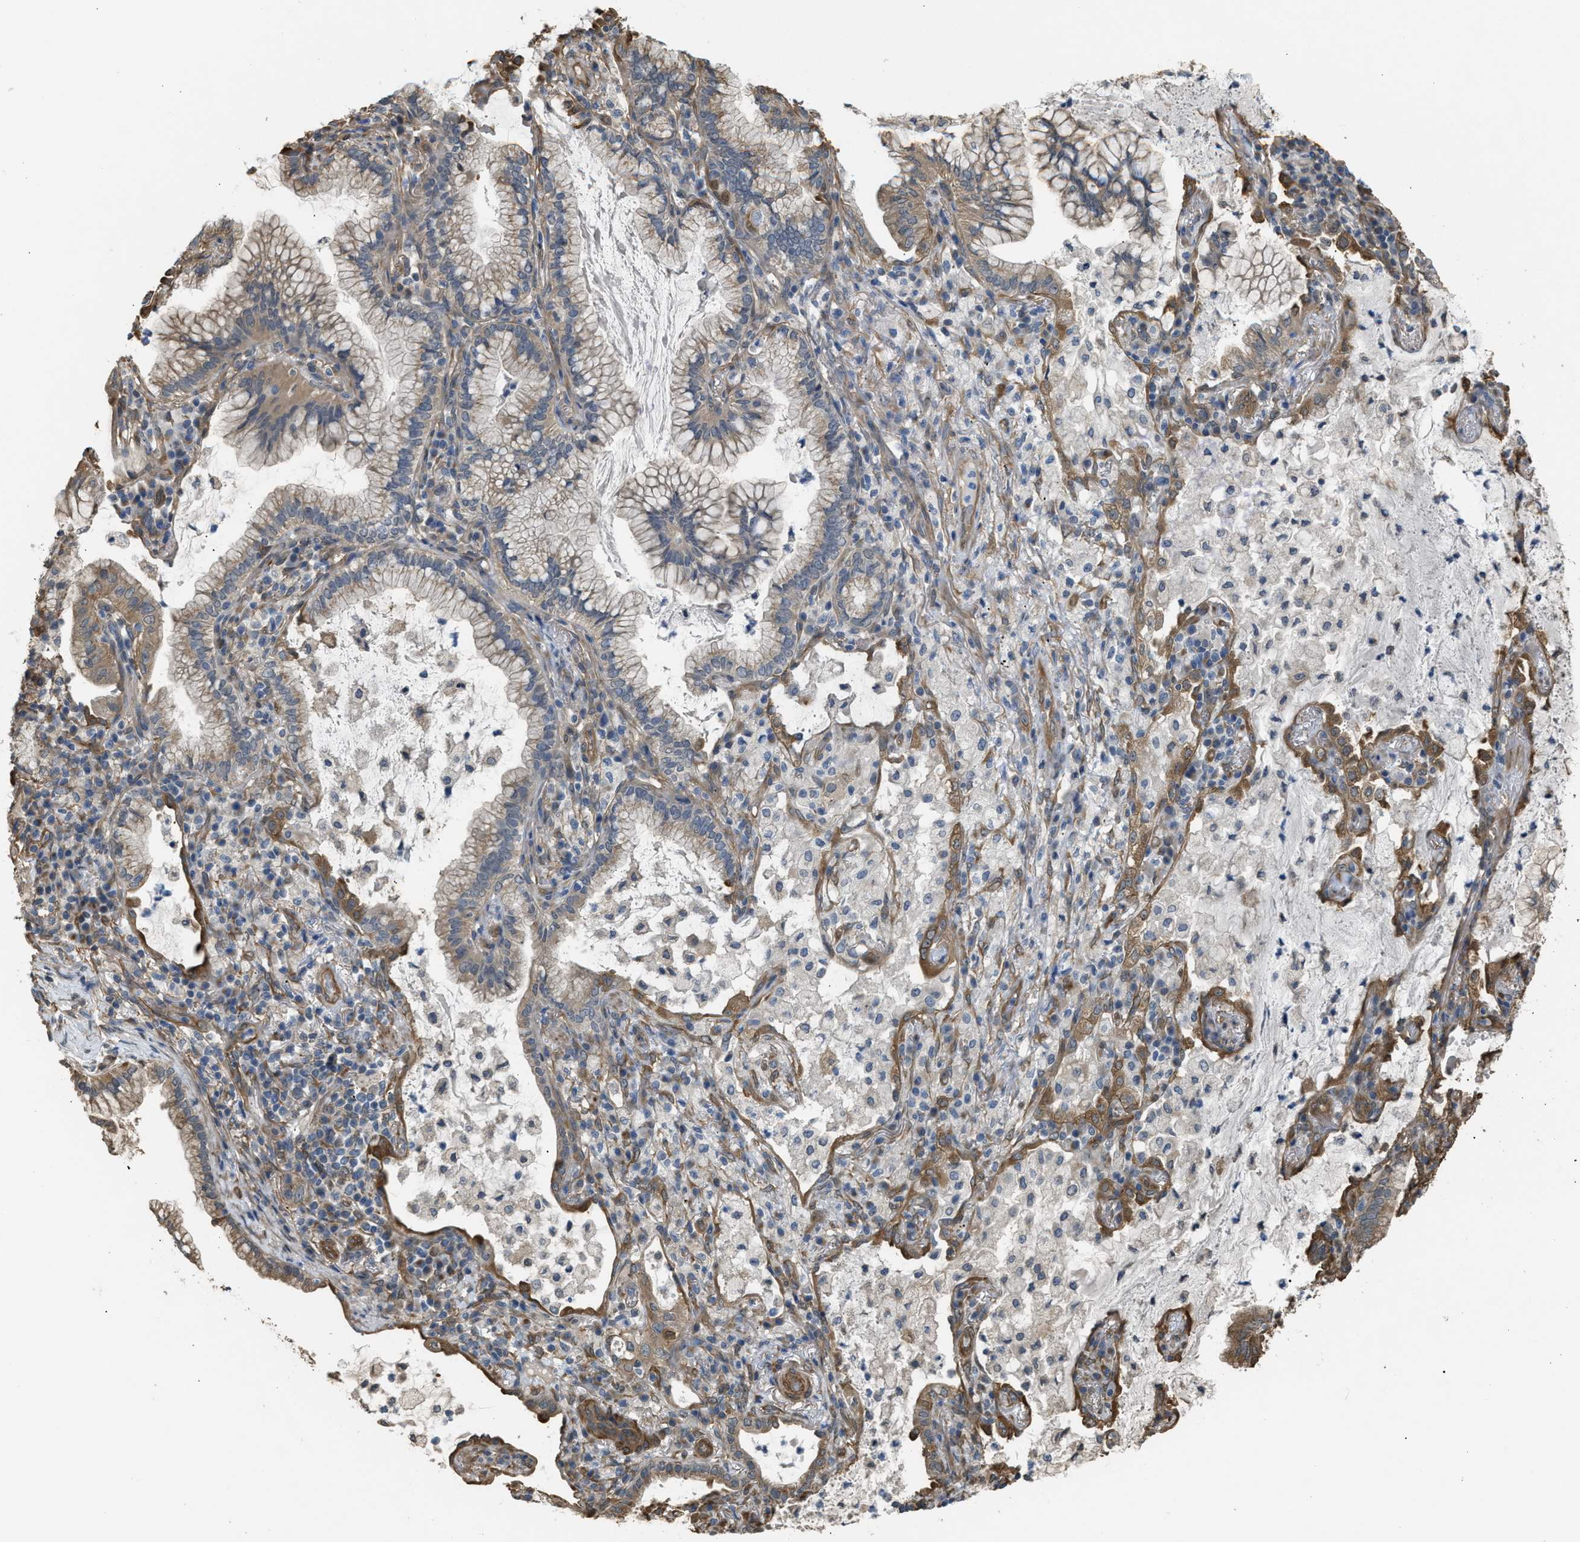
{"staining": {"intensity": "weak", "quantity": ">75%", "location": "cytoplasmic/membranous"}, "tissue": "lung cancer", "cell_type": "Tumor cells", "image_type": "cancer", "snomed": [{"axis": "morphology", "description": "Adenocarcinoma, NOS"}, {"axis": "topography", "description": "Lung"}], "caption": "The image shows staining of adenocarcinoma (lung), revealing weak cytoplasmic/membranous protein expression (brown color) within tumor cells.", "gene": "BAG3", "patient": {"sex": "female", "age": 70}}